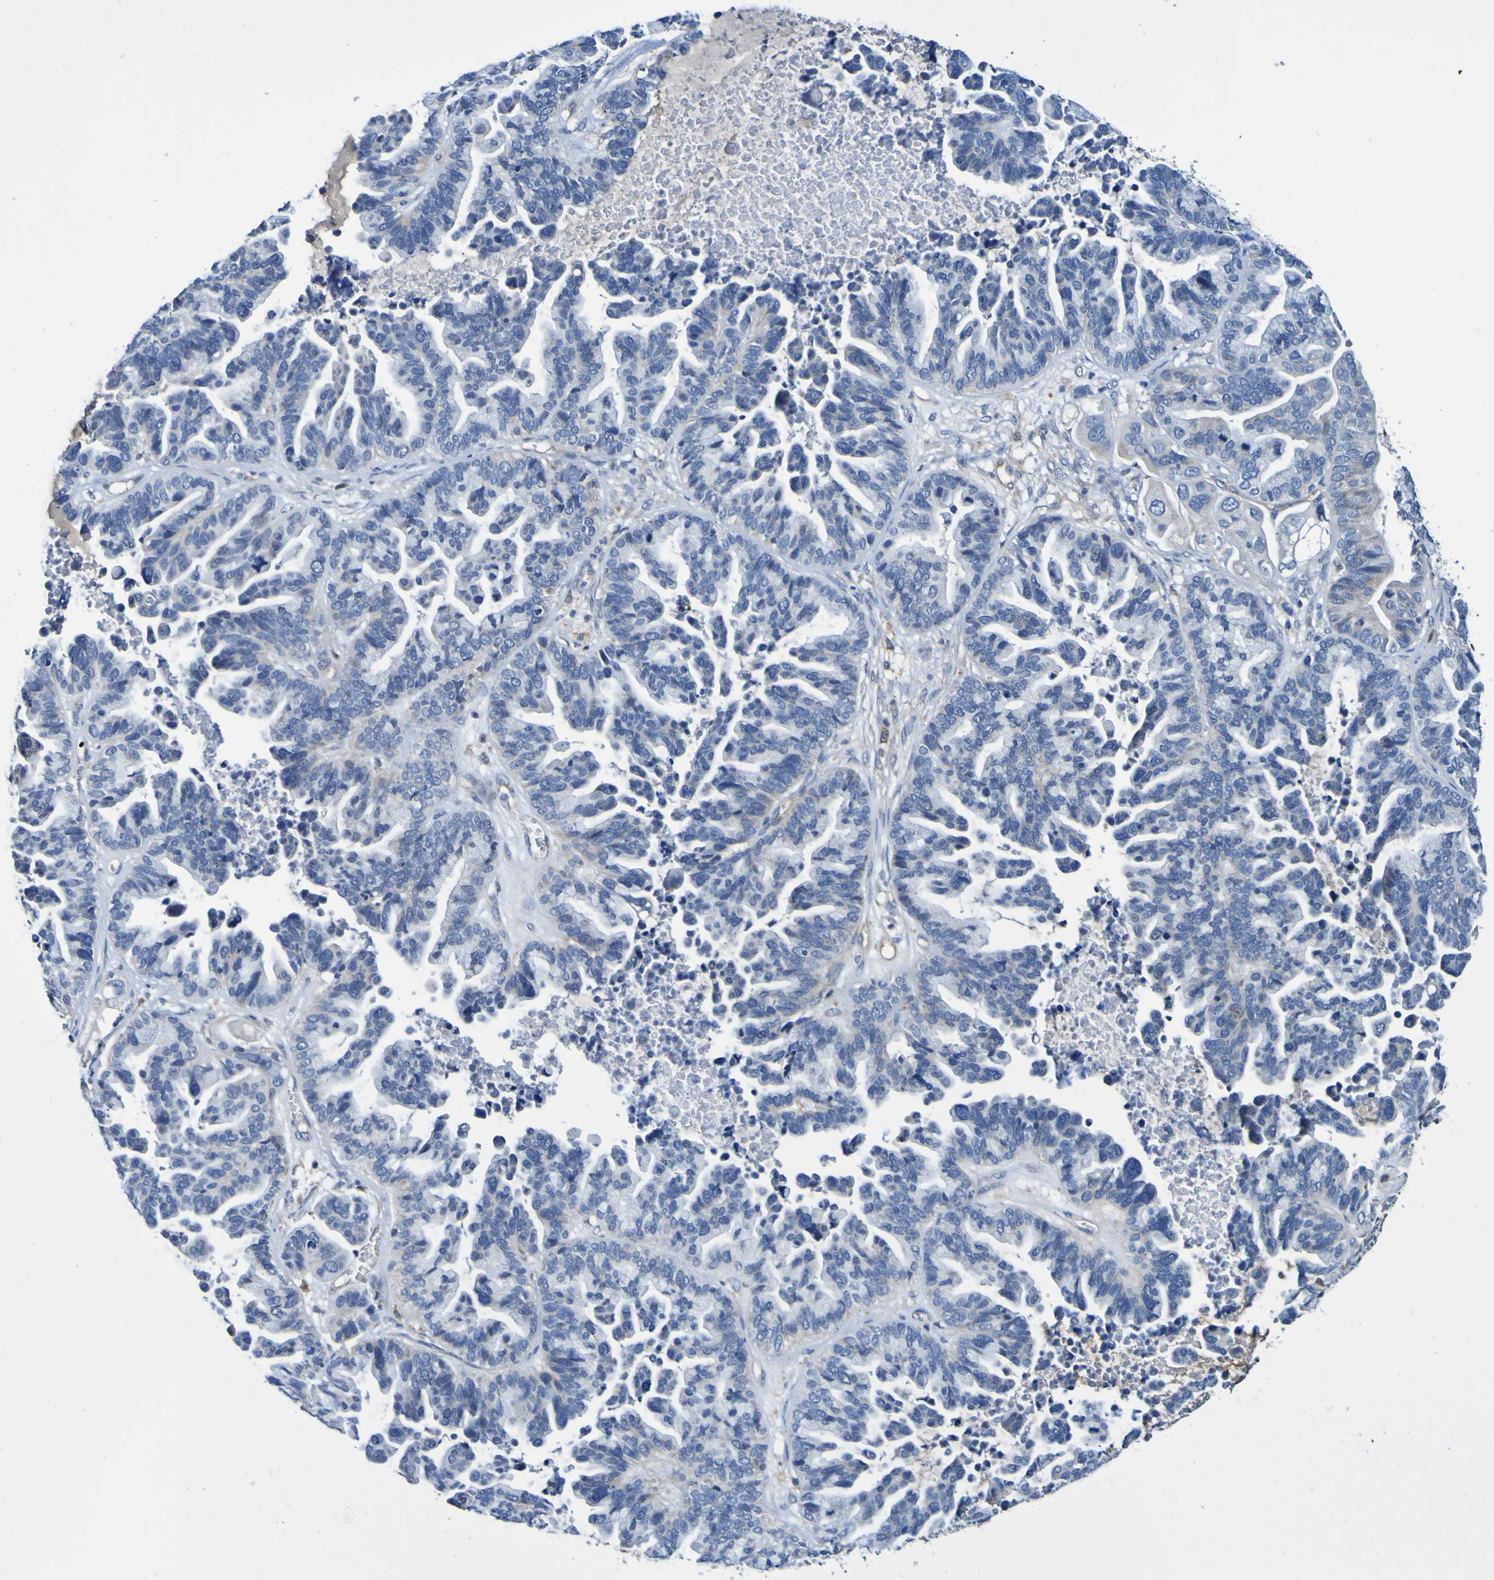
{"staining": {"intensity": "weak", "quantity": ">75%", "location": "cytoplasmic/membranous"}, "tissue": "ovarian cancer", "cell_type": "Tumor cells", "image_type": "cancer", "snomed": [{"axis": "morphology", "description": "Cystadenocarcinoma, serous, NOS"}, {"axis": "topography", "description": "Ovary"}], "caption": "Approximately >75% of tumor cells in human ovarian cancer (serous cystadenocarcinoma) reveal weak cytoplasmic/membranous protein expression as visualized by brown immunohistochemical staining.", "gene": "METAP2", "patient": {"sex": "female", "age": 56}}